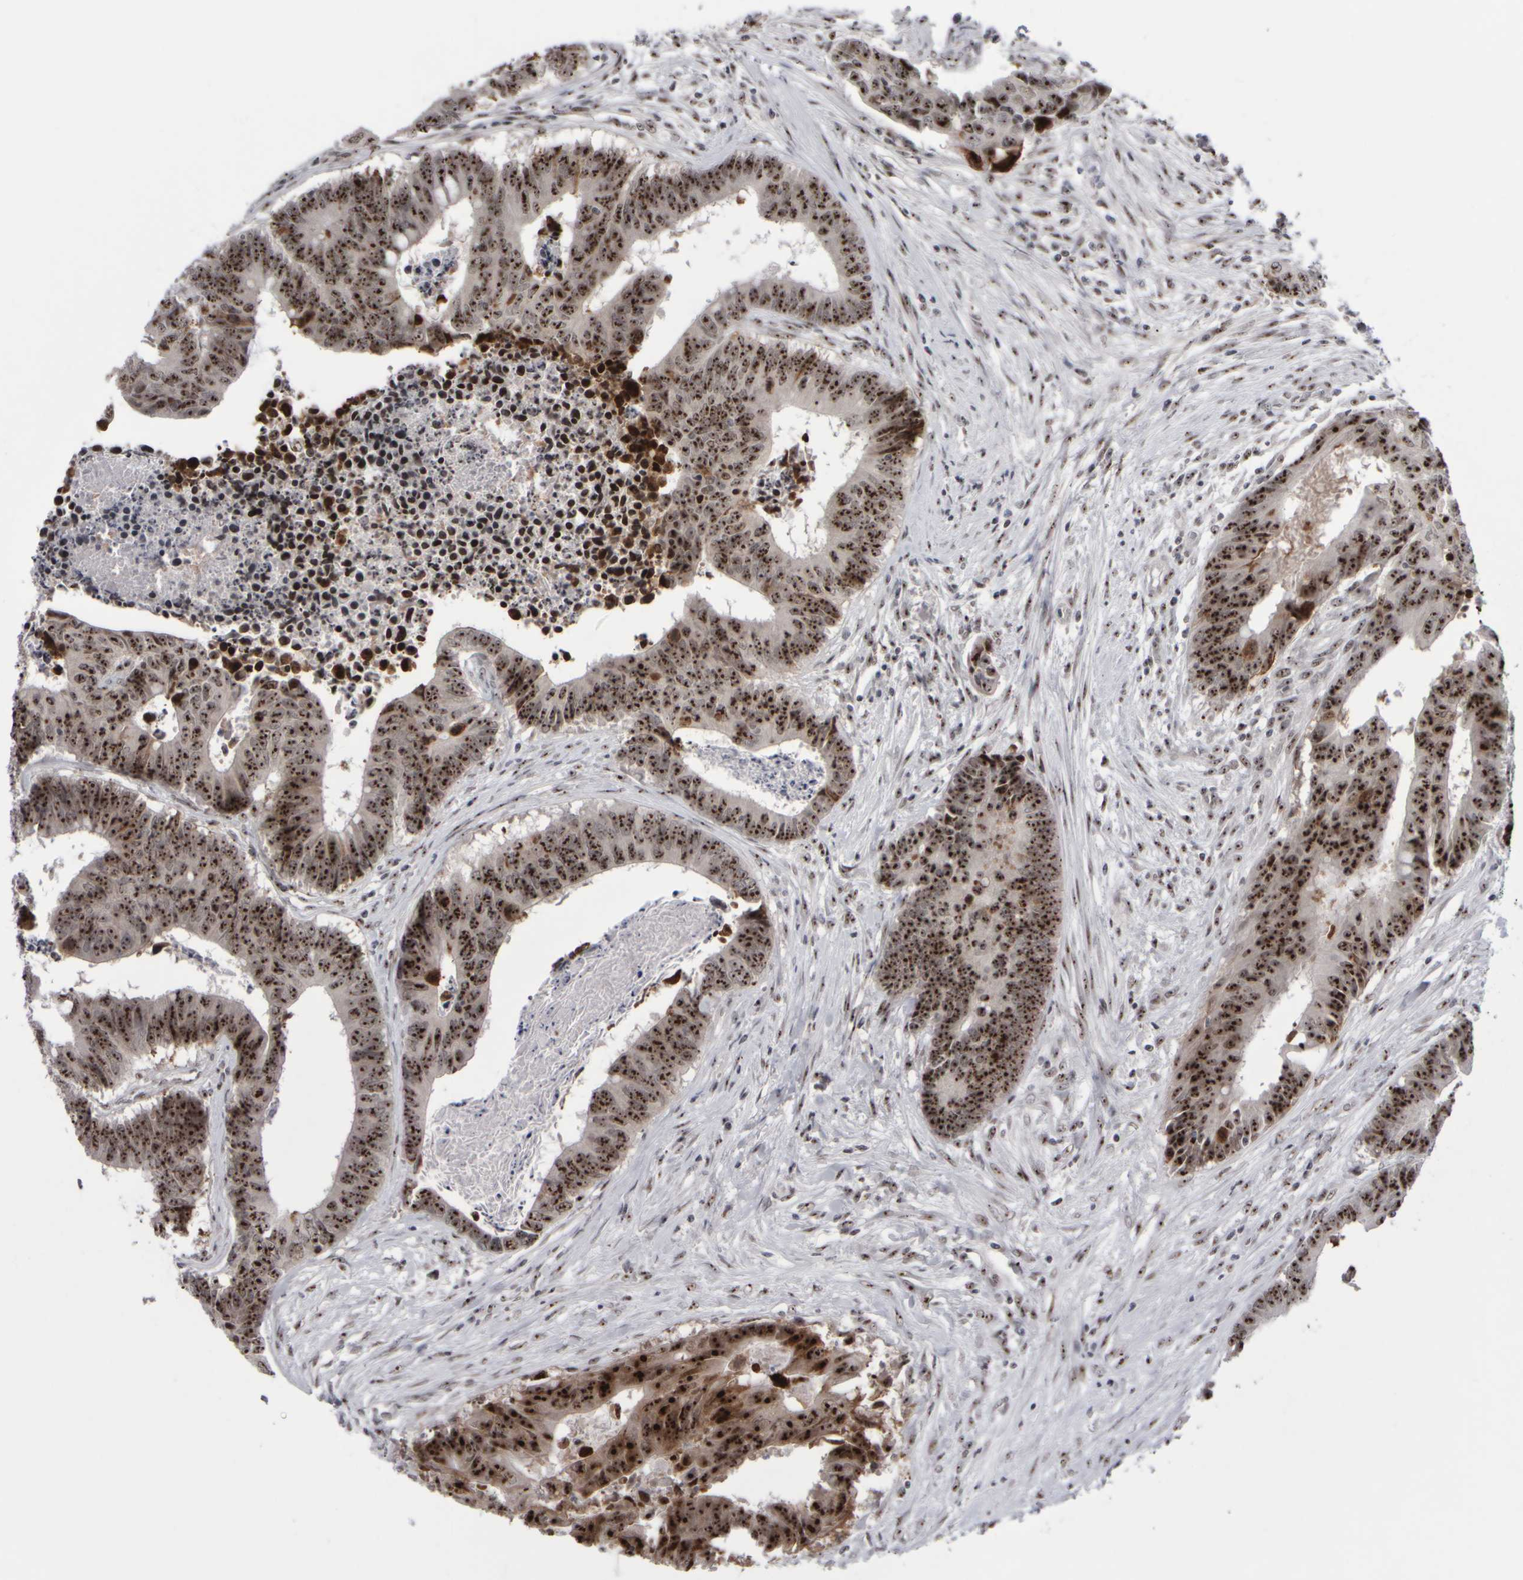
{"staining": {"intensity": "strong", "quantity": ">75%", "location": "nuclear"}, "tissue": "colorectal cancer", "cell_type": "Tumor cells", "image_type": "cancer", "snomed": [{"axis": "morphology", "description": "Adenocarcinoma, NOS"}, {"axis": "topography", "description": "Rectum"}], "caption": "Human colorectal cancer (adenocarcinoma) stained for a protein (brown) shows strong nuclear positive staining in approximately >75% of tumor cells.", "gene": "SURF6", "patient": {"sex": "male", "age": 84}}